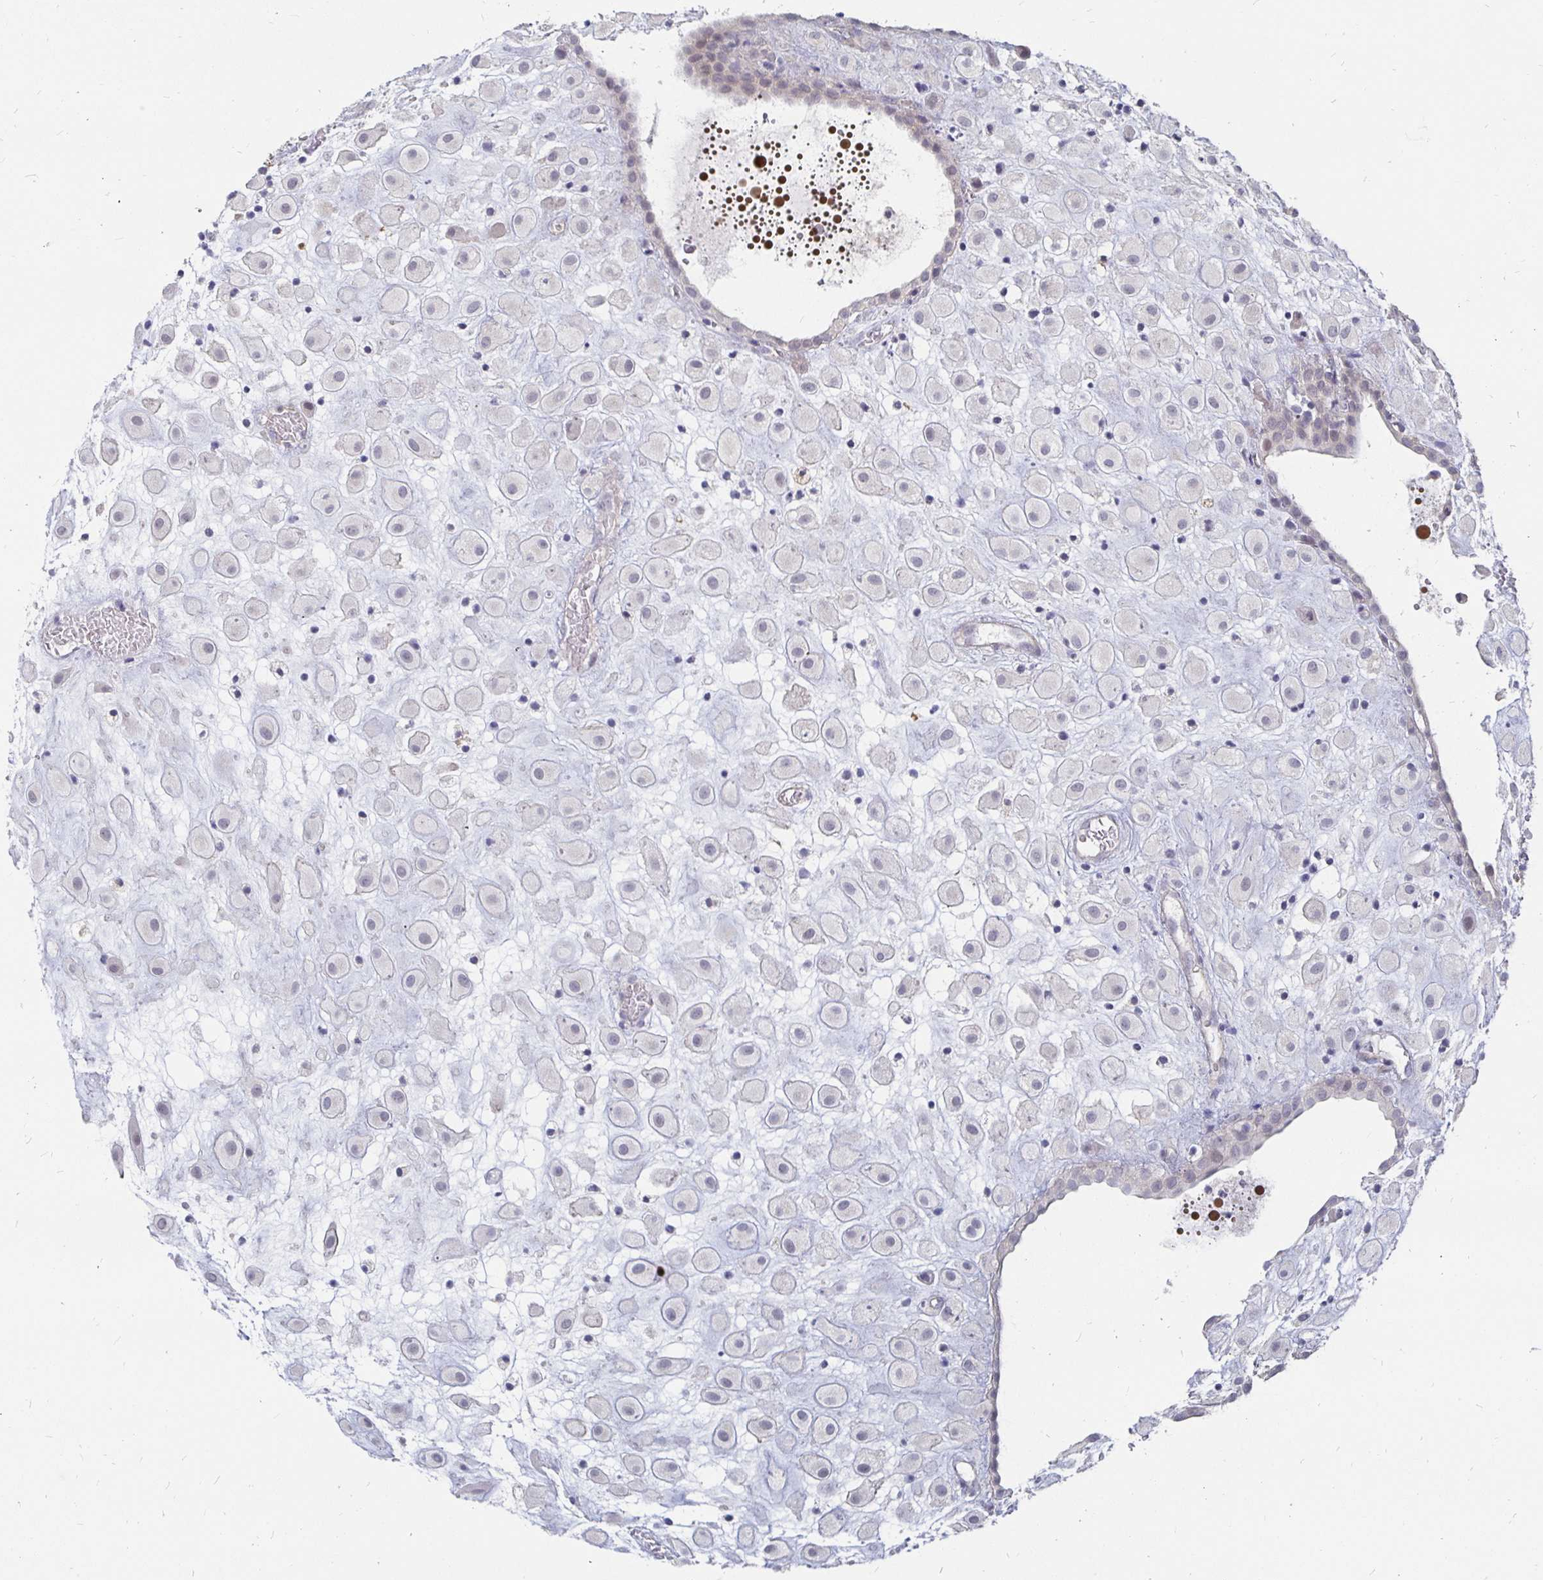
{"staining": {"intensity": "negative", "quantity": "none", "location": "none"}, "tissue": "placenta", "cell_type": "Decidual cells", "image_type": "normal", "snomed": [{"axis": "morphology", "description": "Normal tissue, NOS"}, {"axis": "topography", "description": "Placenta"}], "caption": "An immunohistochemistry (IHC) photomicrograph of benign placenta is shown. There is no staining in decidual cells of placenta.", "gene": "CCDC85A", "patient": {"sex": "female", "age": 24}}